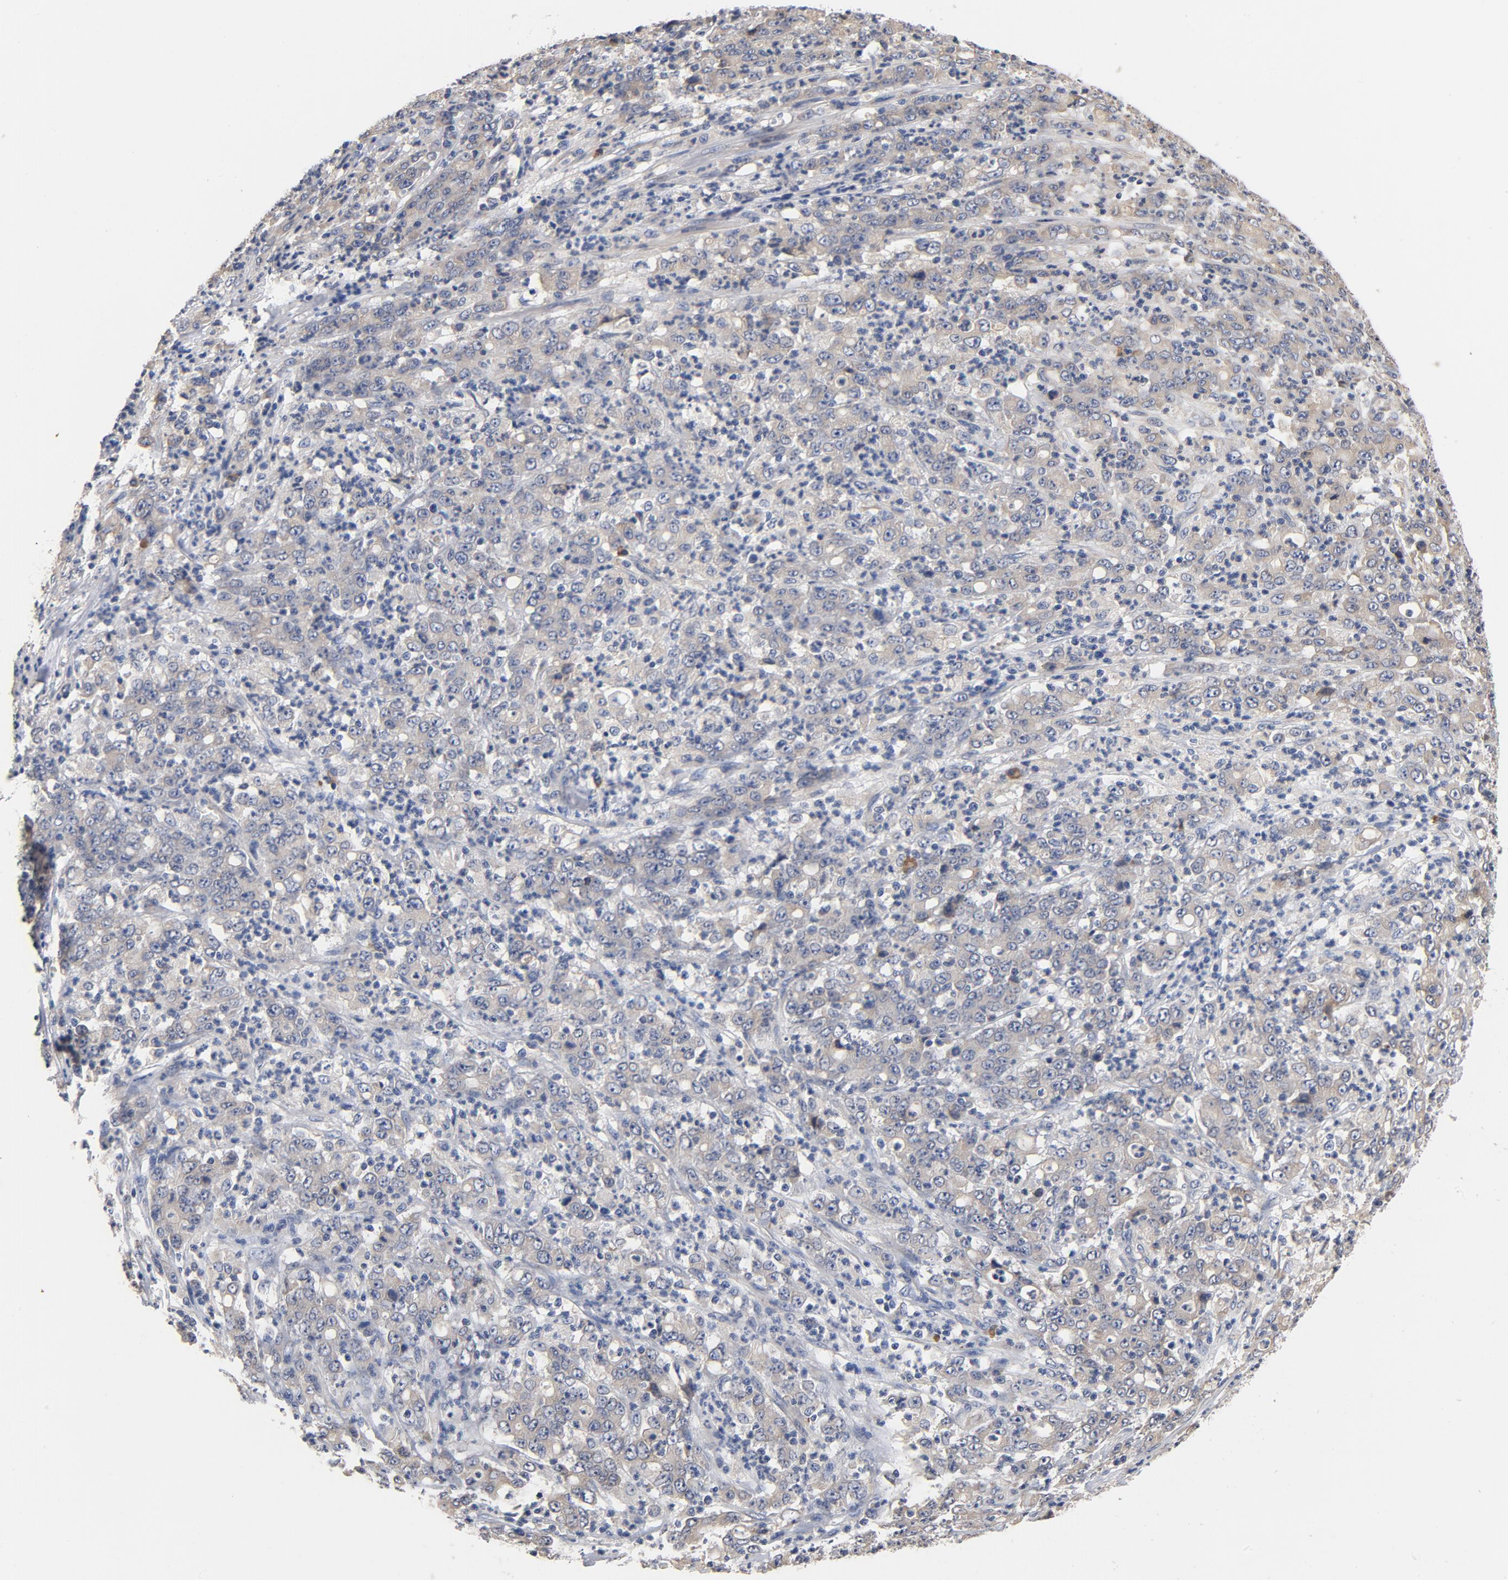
{"staining": {"intensity": "weak", "quantity": "25%-75%", "location": "cytoplasmic/membranous"}, "tissue": "stomach cancer", "cell_type": "Tumor cells", "image_type": "cancer", "snomed": [{"axis": "morphology", "description": "Adenocarcinoma, NOS"}, {"axis": "topography", "description": "Stomach, lower"}], "caption": "A brown stain shows weak cytoplasmic/membranous expression of a protein in human stomach adenocarcinoma tumor cells.", "gene": "TLR4", "patient": {"sex": "female", "age": 71}}